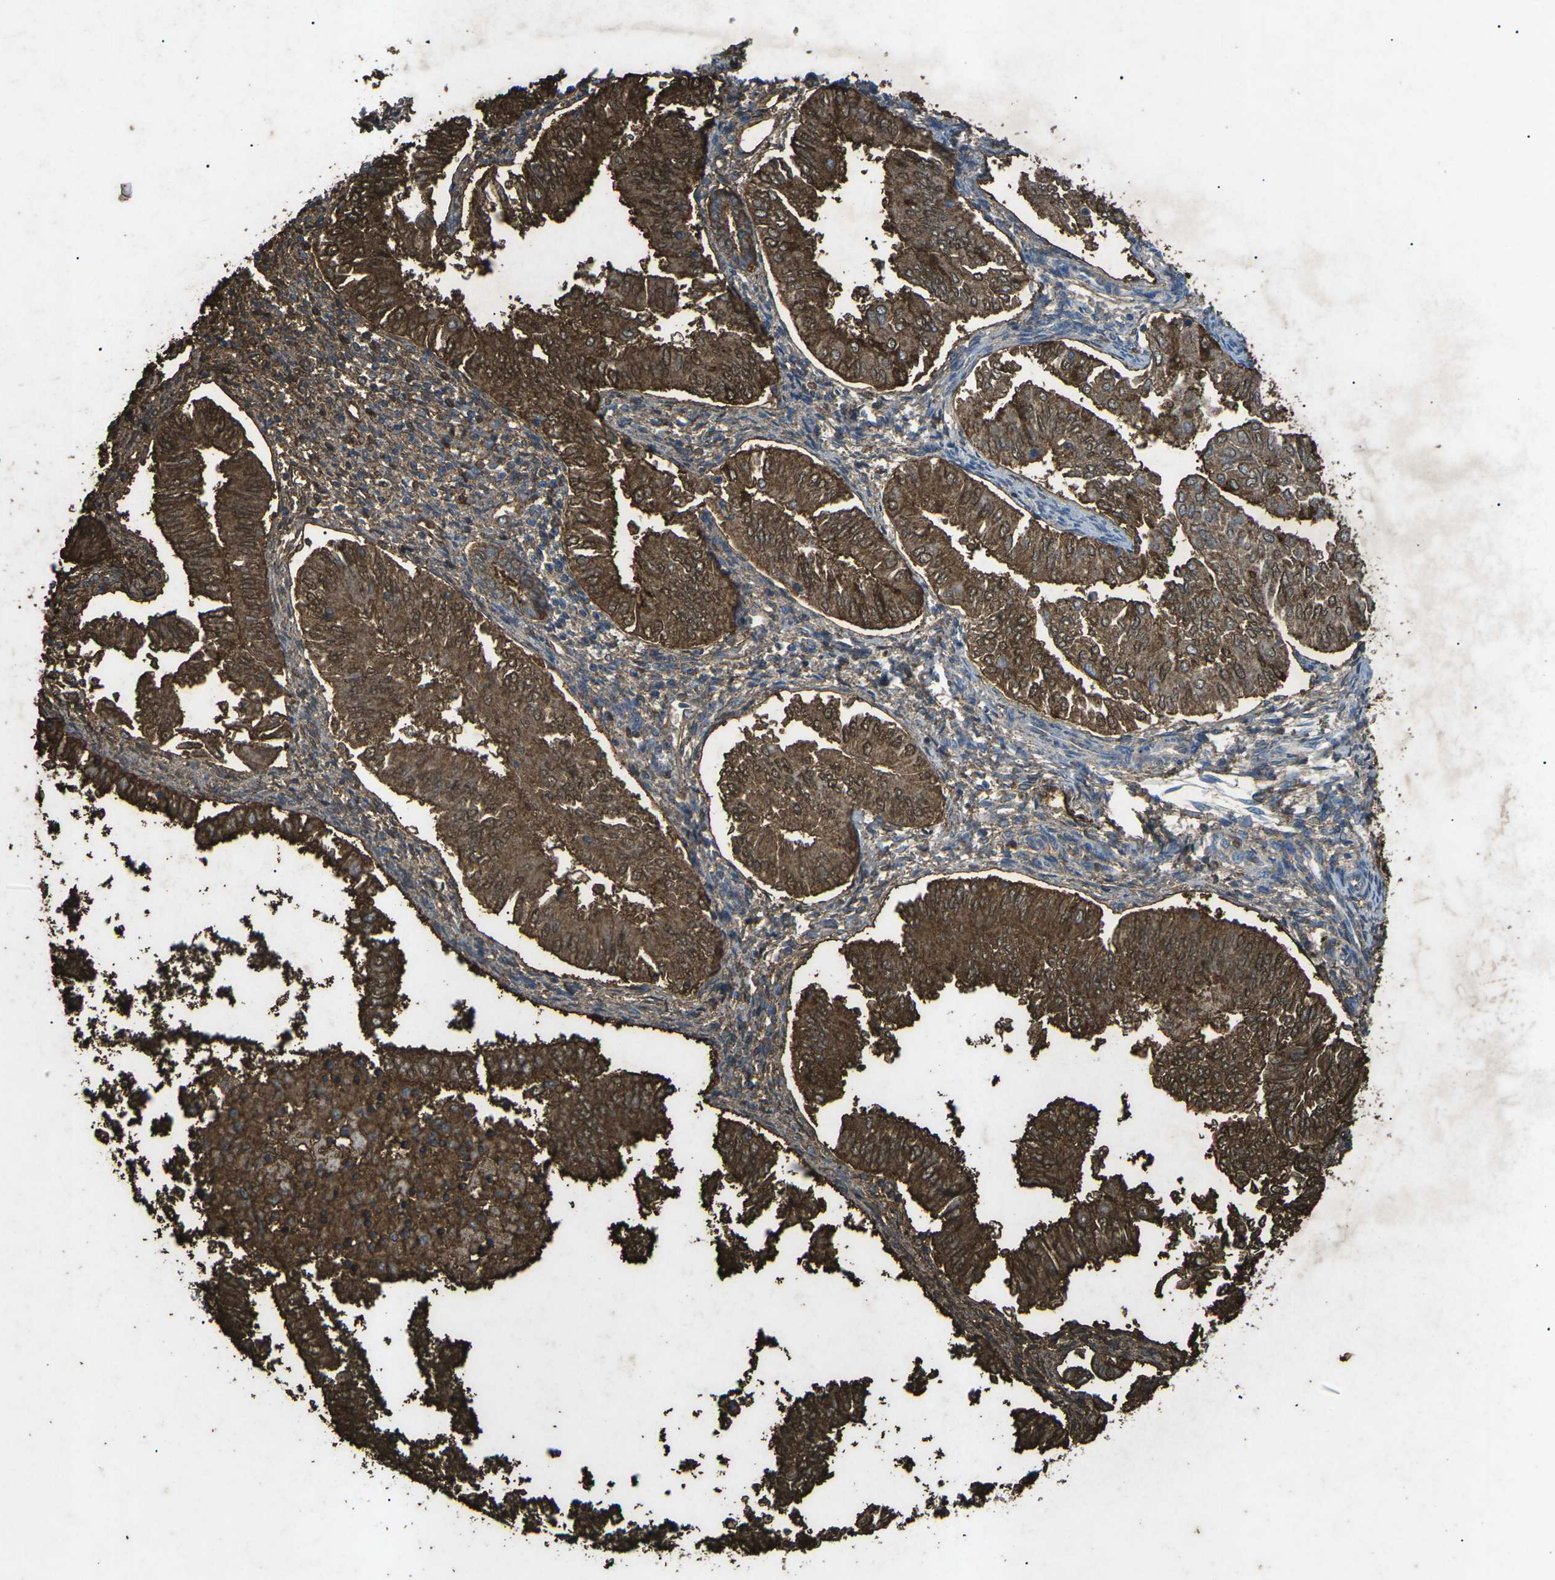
{"staining": {"intensity": "strong", "quantity": ">75%", "location": "cytoplasmic/membranous"}, "tissue": "endometrial cancer", "cell_type": "Tumor cells", "image_type": "cancer", "snomed": [{"axis": "morphology", "description": "Adenocarcinoma, NOS"}, {"axis": "topography", "description": "Endometrium"}], "caption": "Protein staining by immunohistochemistry (IHC) exhibits strong cytoplasmic/membranous staining in about >75% of tumor cells in endometrial cancer.", "gene": "CTAGE1", "patient": {"sex": "female", "age": 53}}